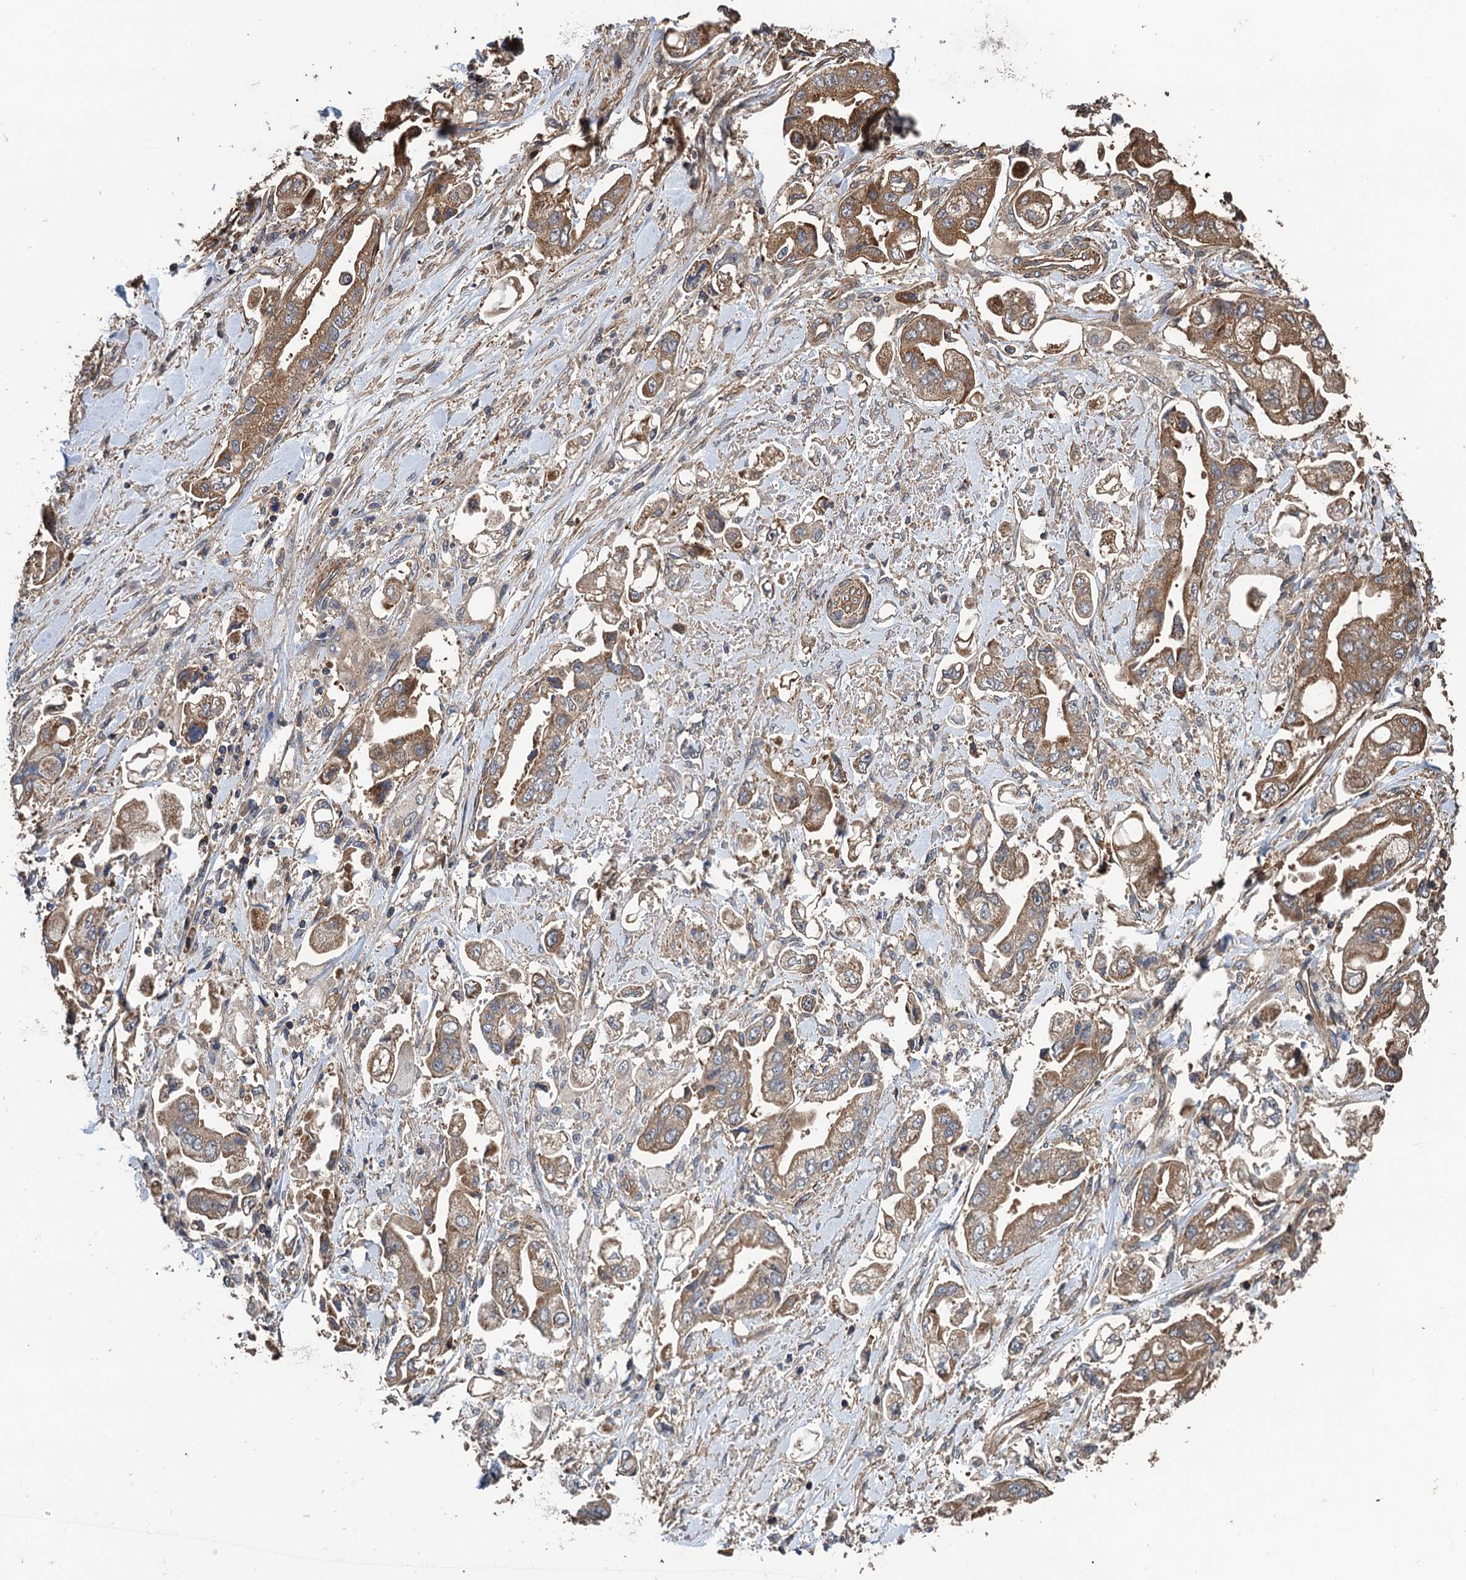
{"staining": {"intensity": "moderate", "quantity": ">75%", "location": "cytoplasmic/membranous"}, "tissue": "stomach cancer", "cell_type": "Tumor cells", "image_type": "cancer", "snomed": [{"axis": "morphology", "description": "Adenocarcinoma, NOS"}, {"axis": "topography", "description": "Stomach"}], "caption": "Immunohistochemistry of human stomach cancer (adenocarcinoma) shows medium levels of moderate cytoplasmic/membranous staining in approximately >75% of tumor cells.", "gene": "PPP4R1", "patient": {"sex": "male", "age": 62}}